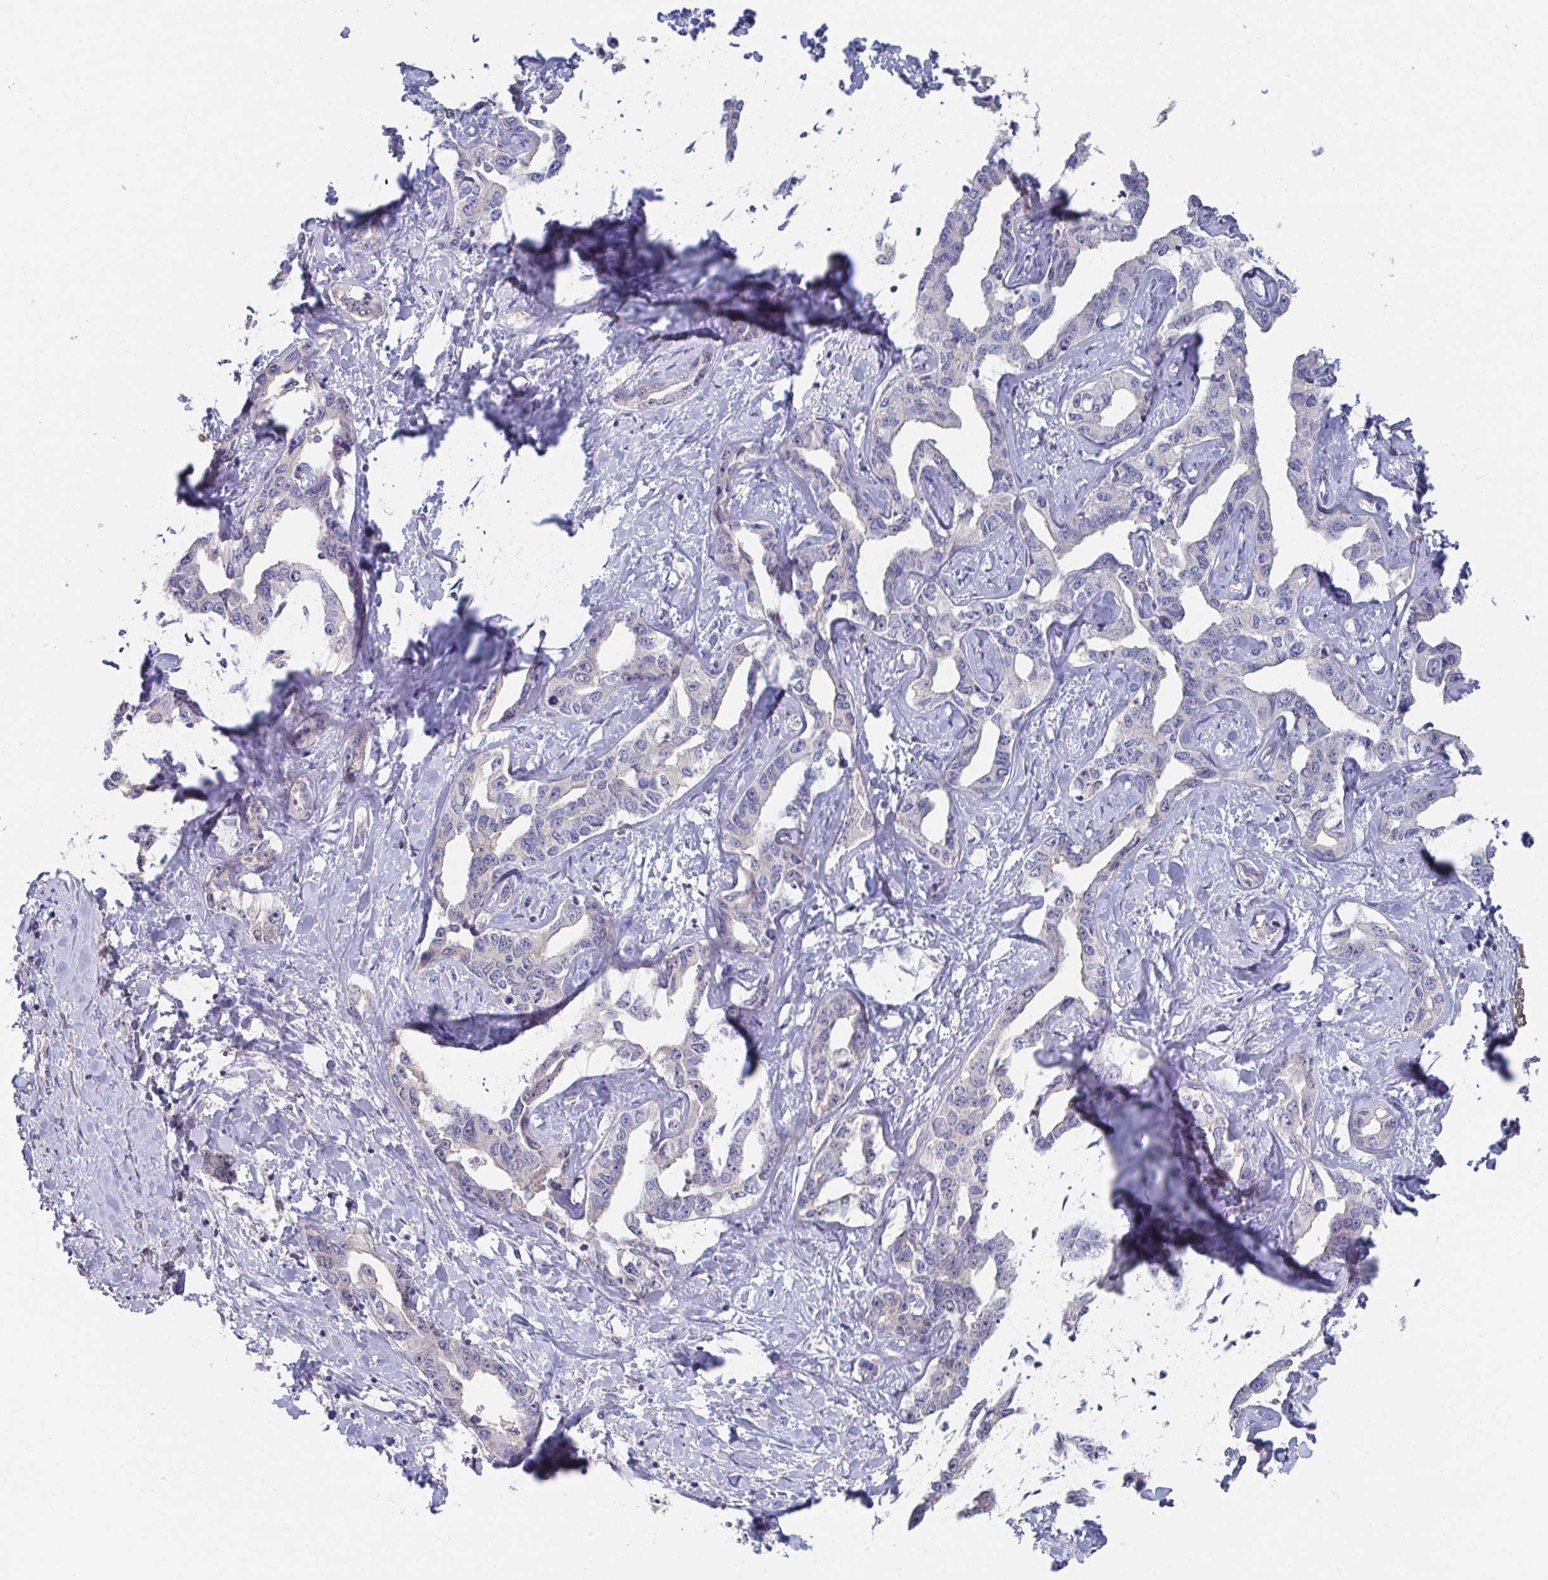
{"staining": {"intensity": "negative", "quantity": "none", "location": "none"}, "tissue": "liver cancer", "cell_type": "Tumor cells", "image_type": "cancer", "snomed": [{"axis": "morphology", "description": "Cholangiocarcinoma"}, {"axis": "topography", "description": "Liver"}], "caption": "An immunohistochemistry image of cholangiocarcinoma (liver) is shown. There is no staining in tumor cells of cholangiocarcinoma (liver).", "gene": "ANO5", "patient": {"sex": "male", "age": 59}}